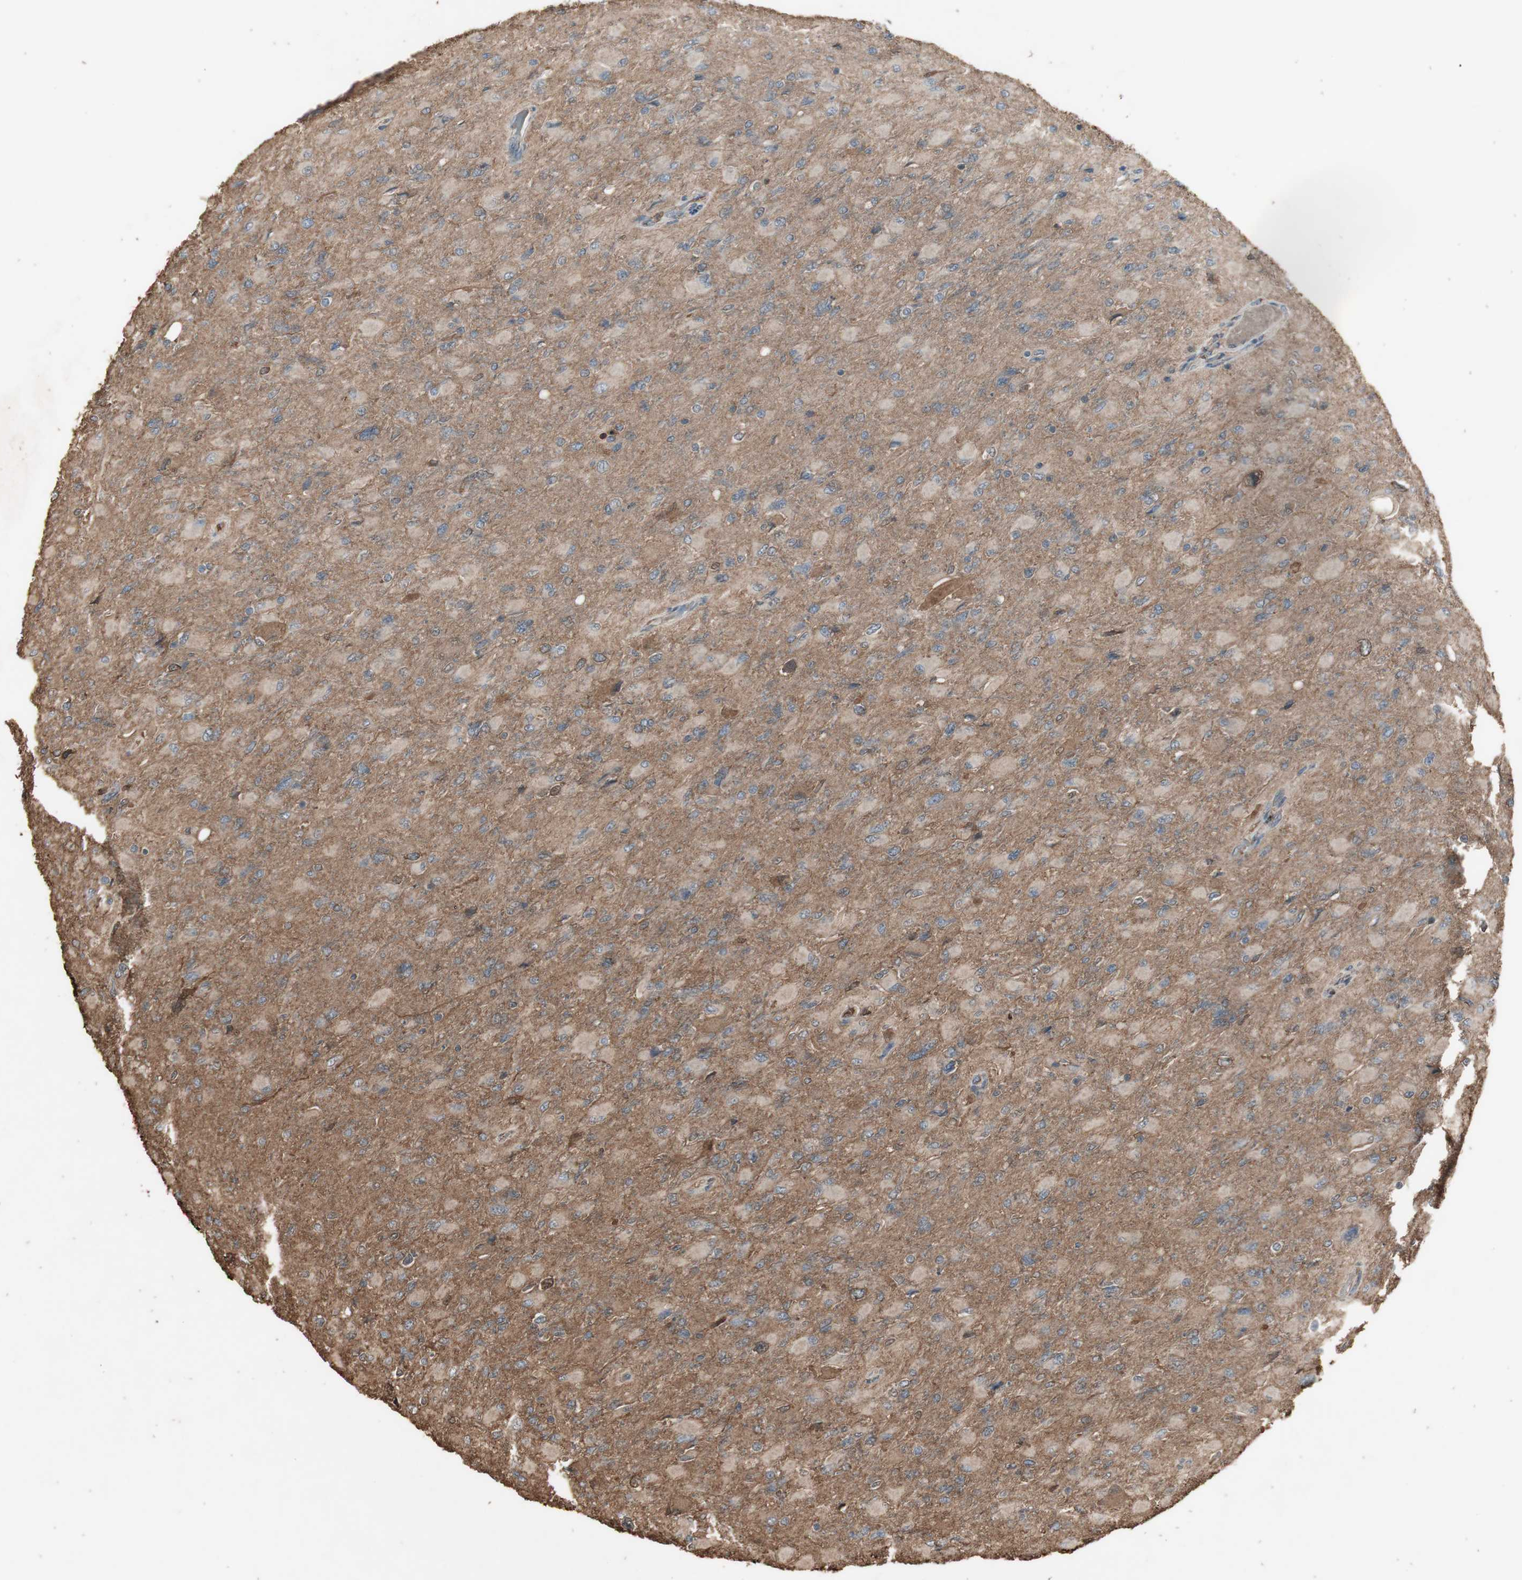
{"staining": {"intensity": "weak", "quantity": ">75%", "location": "cytoplasmic/membranous"}, "tissue": "glioma", "cell_type": "Tumor cells", "image_type": "cancer", "snomed": [{"axis": "morphology", "description": "Glioma, malignant, High grade"}, {"axis": "topography", "description": "Cerebral cortex"}], "caption": "Brown immunohistochemical staining in human glioma reveals weak cytoplasmic/membranous positivity in about >75% of tumor cells.", "gene": "MMP14", "patient": {"sex": "female", "age": 36}}